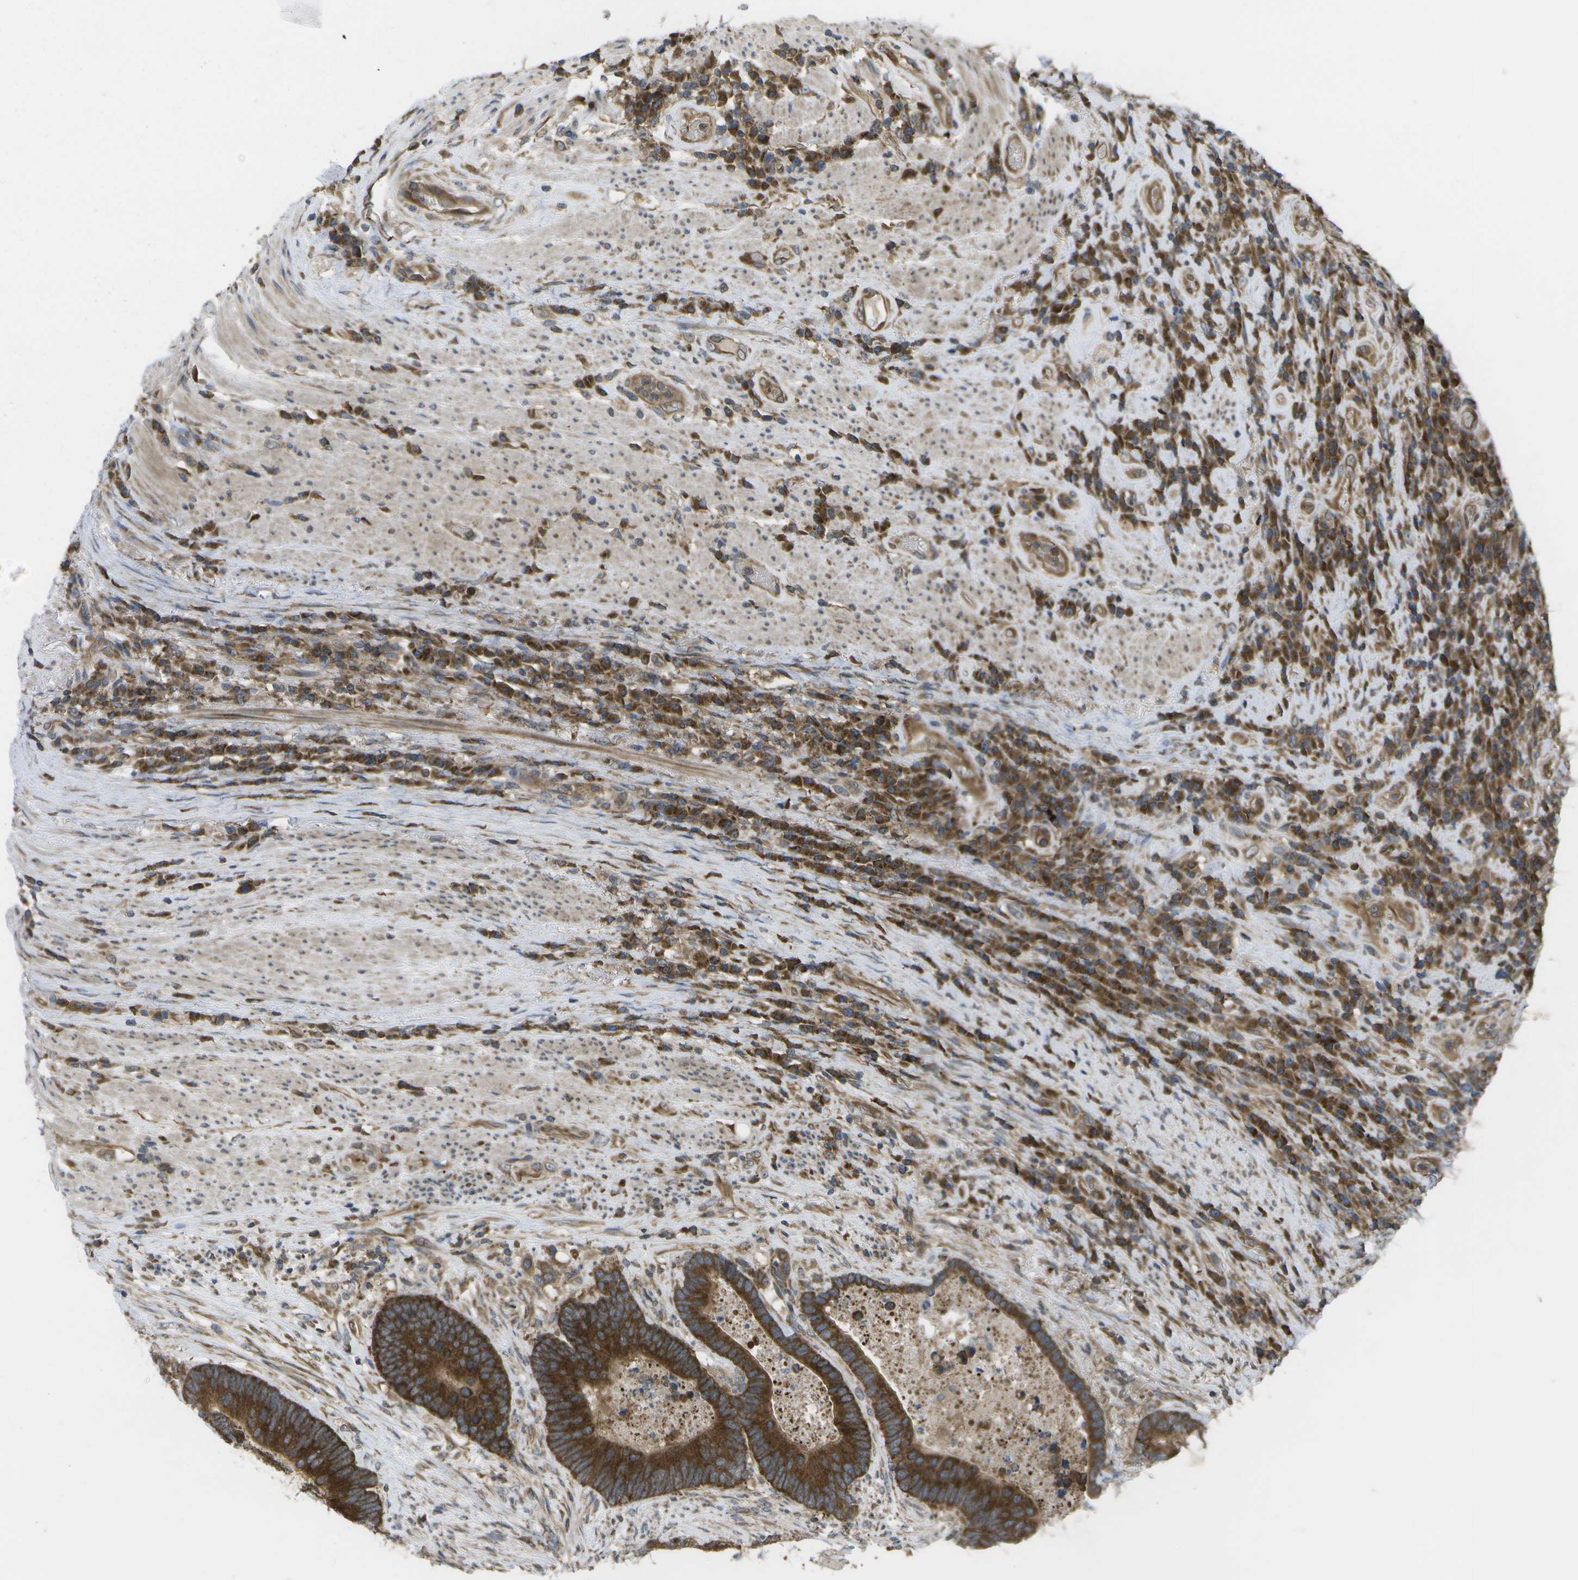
{"staining": {"intensity": "strong", "quantity": ">75%", "location": "cytoplasmic/membranous"}, "tissue": "colorectal cancer", "cell_type": "Tumor cells", "image_type": "cancer", "snomed": [{"axis": "morphology", "description": "Adenocarcinoma, NOS"}, {"axis": "topography", "description": "Rectum"}], "caption": "Tumor cells exhibit high levels of strong cytoplasmic/membranous staining in approximately >75% of cells in colorectal adenocarcinoma.", "gene": "DPM3", "patient": {"sex": "male", "age": 51}}